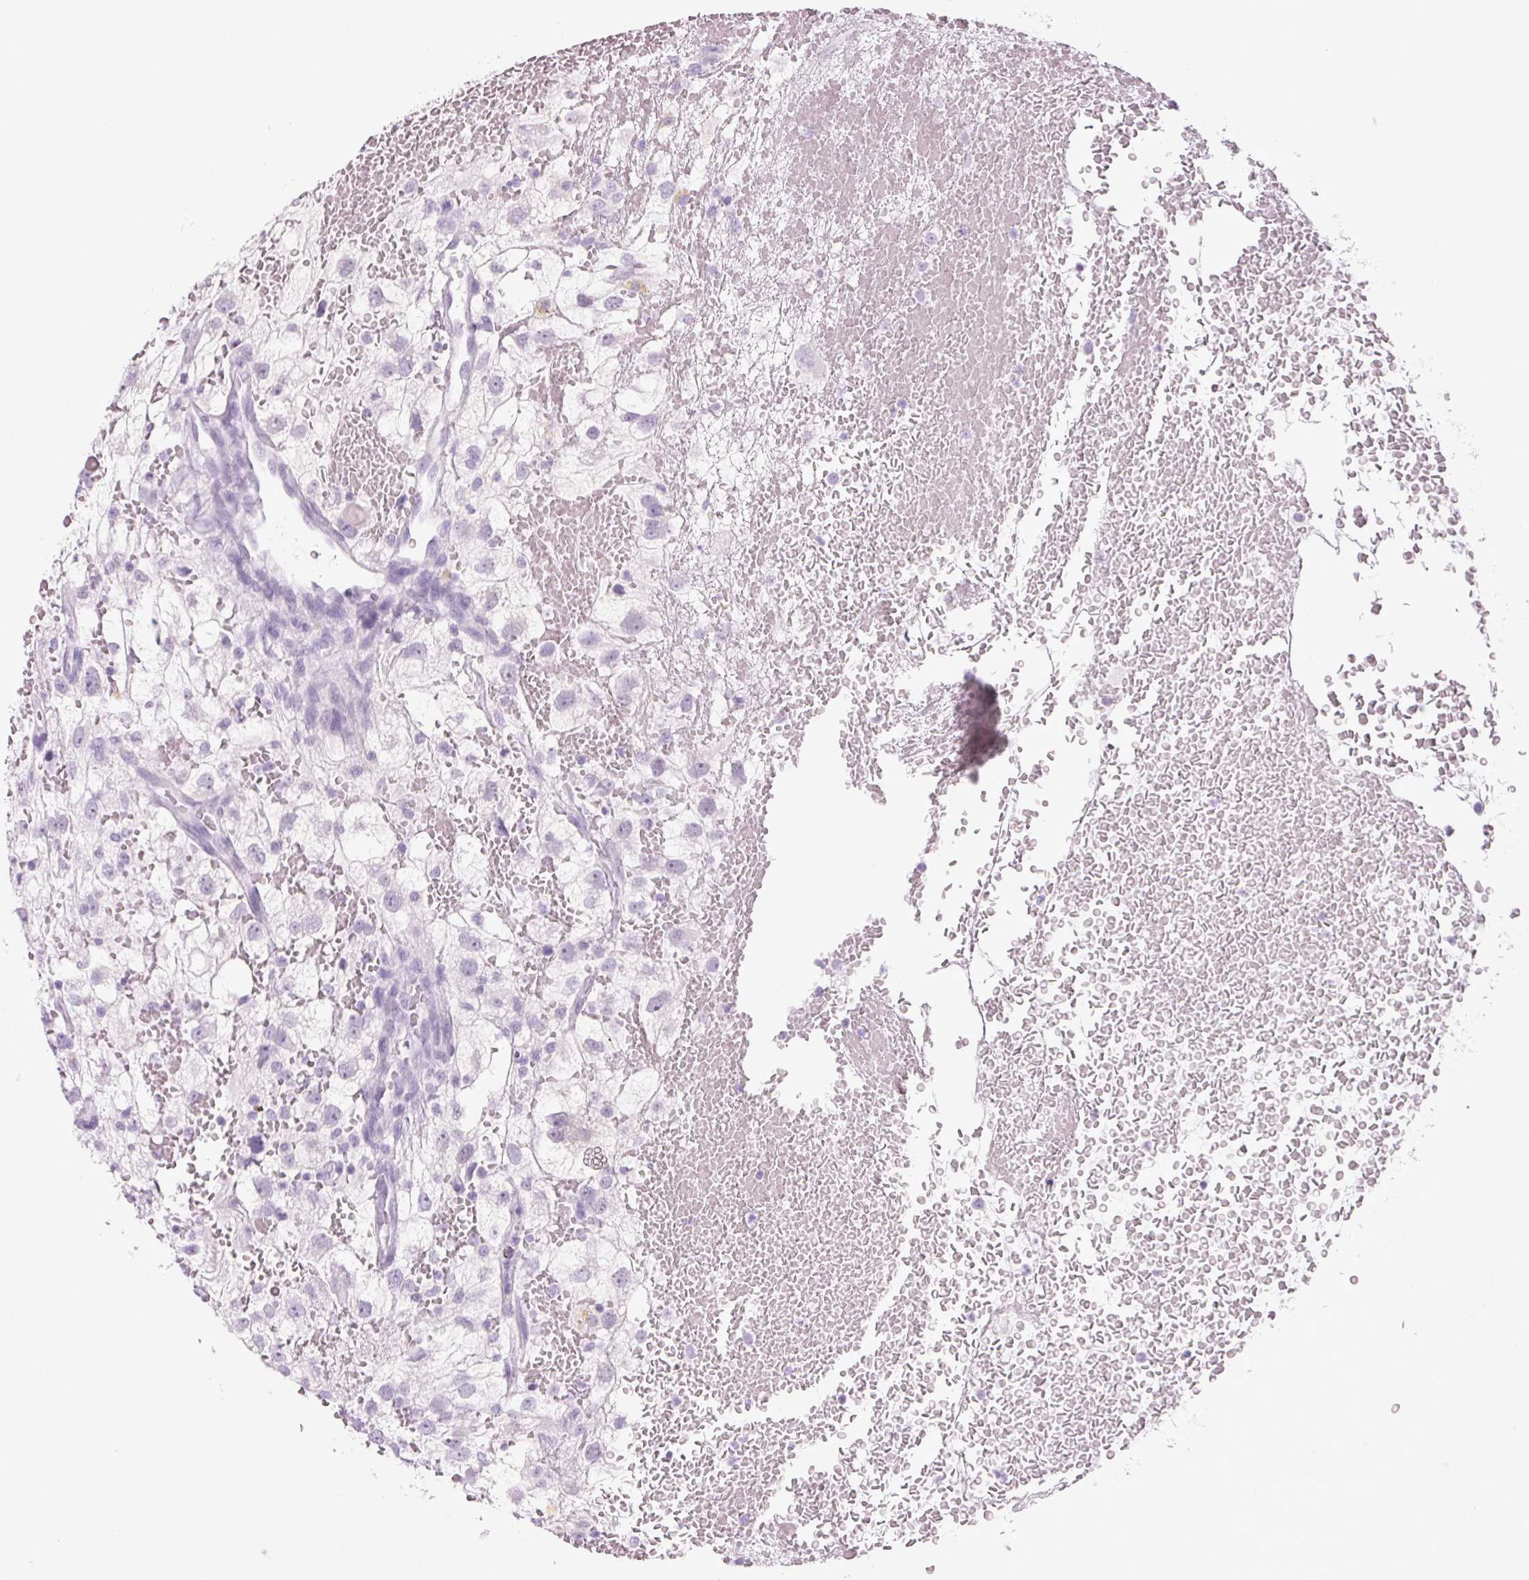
{"staining": {"intensity": "negative", "quantity": "none", "location": "none"}, "tissue": "renal cancer", "cell_type": "Tumor cells", "image_type": "cancer", "snomed": [{"axis": "morphology", "description": "Adenocarcinoma, NOS"}, {"axis": "topography", "description": "Kidney"}], "caption": "An image of human adenocarcinoma (renal) is negative for staining in tumor cells. (Immunohistochemistry (ihc), brightfield microscopy, high magnification).", "gene": "PPP1R1A", "patient": {"sex": "male", "age": 59}}